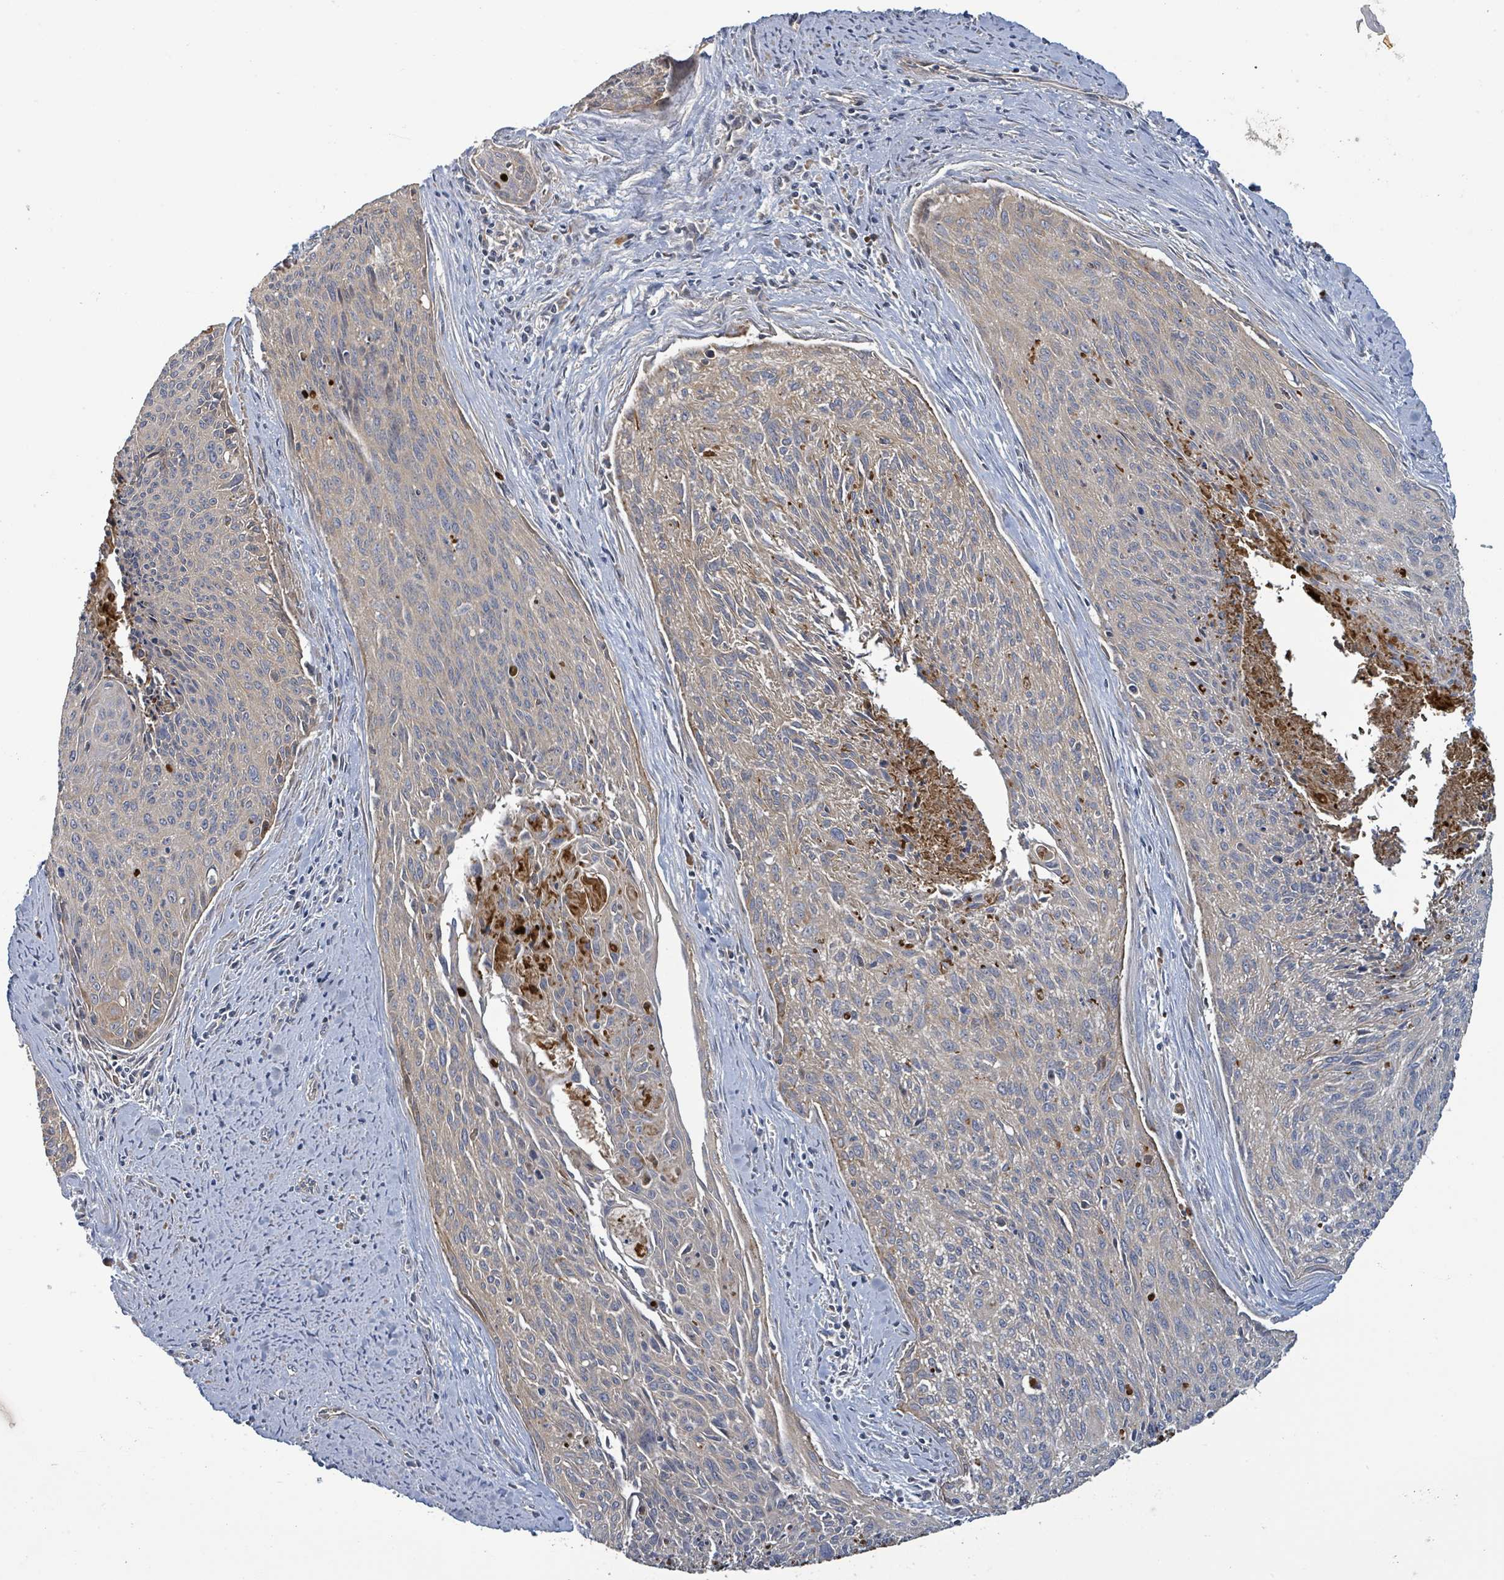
{"staining": {"intensity": "negative", "quantity": "none", "location": "none"}, "tissue": "cervical cancer", "cell_type": "Tumor cells", "image_type": "cancer", "snomed": [{"axis": "morphology", "description": "Squamous cell carcinoma, NOS"}, {"axis": "topography", "description": "Cervix"}], "caption": "An immunohistochemistry micrograph of squamous cell carcinoma (cervical) is shown. There is no staining in tumor cells of squamous cell carcinoma (cervical).", "gene": "STARD4", "patient": {"sex": "female", "age": 55}}